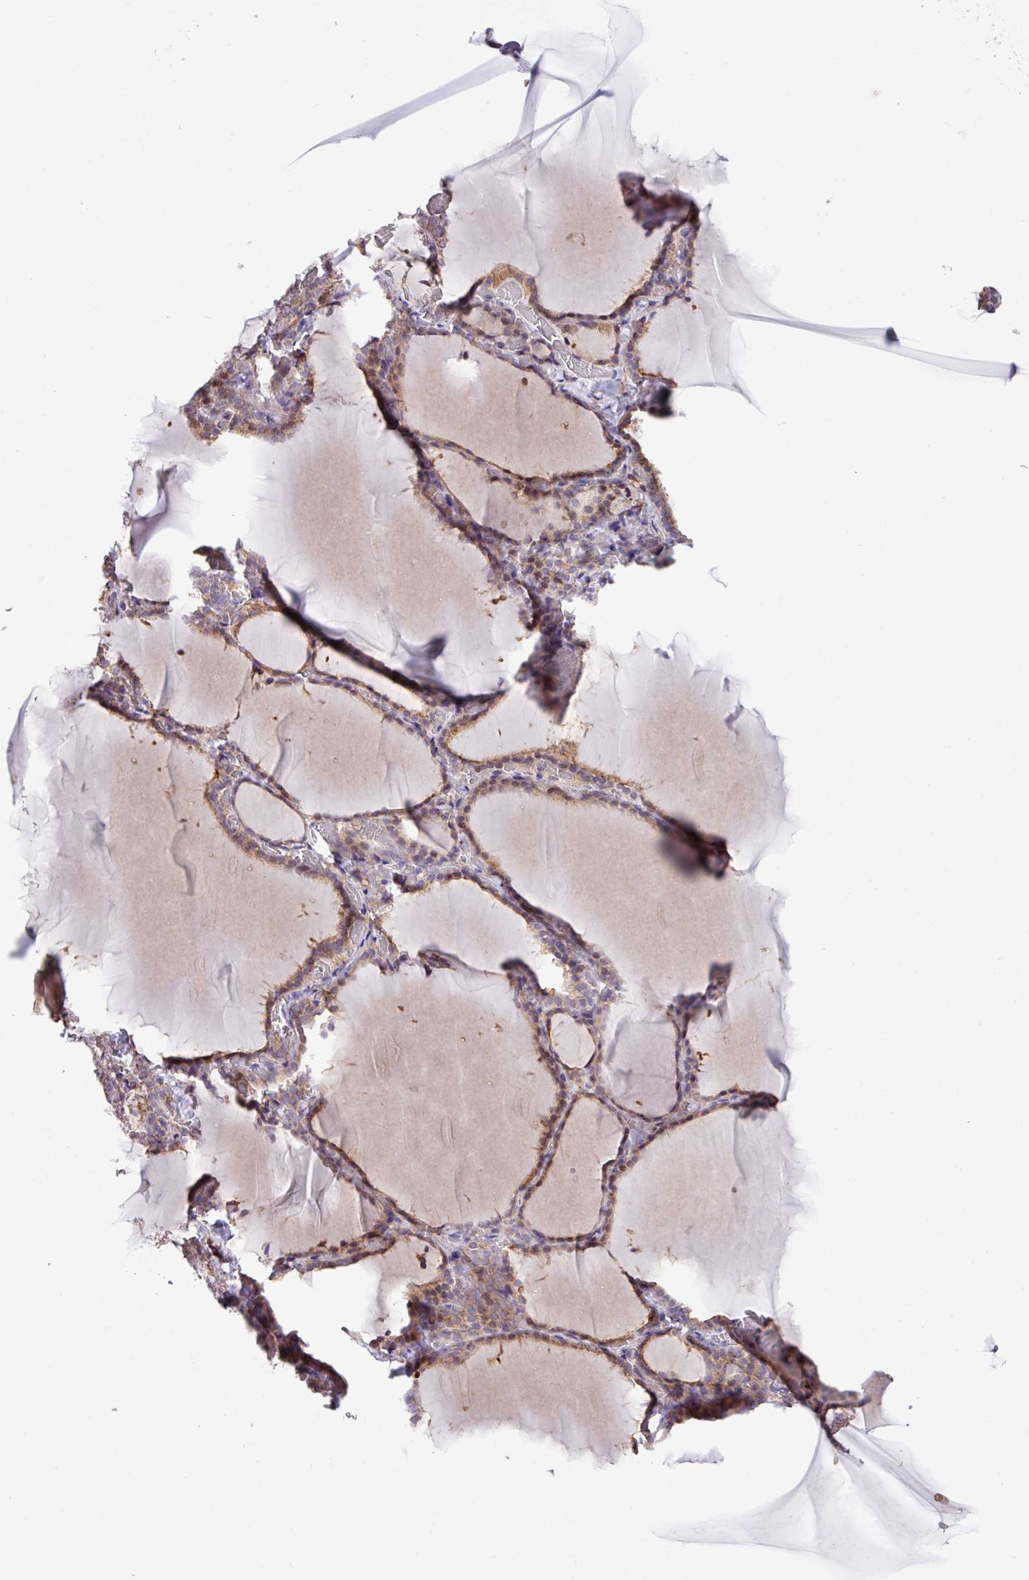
{"staining": {"intensity": "moderate", "quantity": "25%-75%", "location": "cytoplasmic/membranous,nuclear"}, "tissue": "thyroid gland", "cell_type": "Glandular cells", "image_type": "normal", "snomed": [{"axis": "morphology", "description": "Normal tissue, NOS"}, {"axis": "topography", "description": "Thyroid gland"}], "caption": "Thyroid gland stained for a protein displays moderate cytoplasmic/membranous,nuclear positivity in glandular cells. (DAB IHC, brown staining for protein, blue staining for nuclei).", "gene": "RPP25L", "patient": {"sex": "female", "age": 22}}